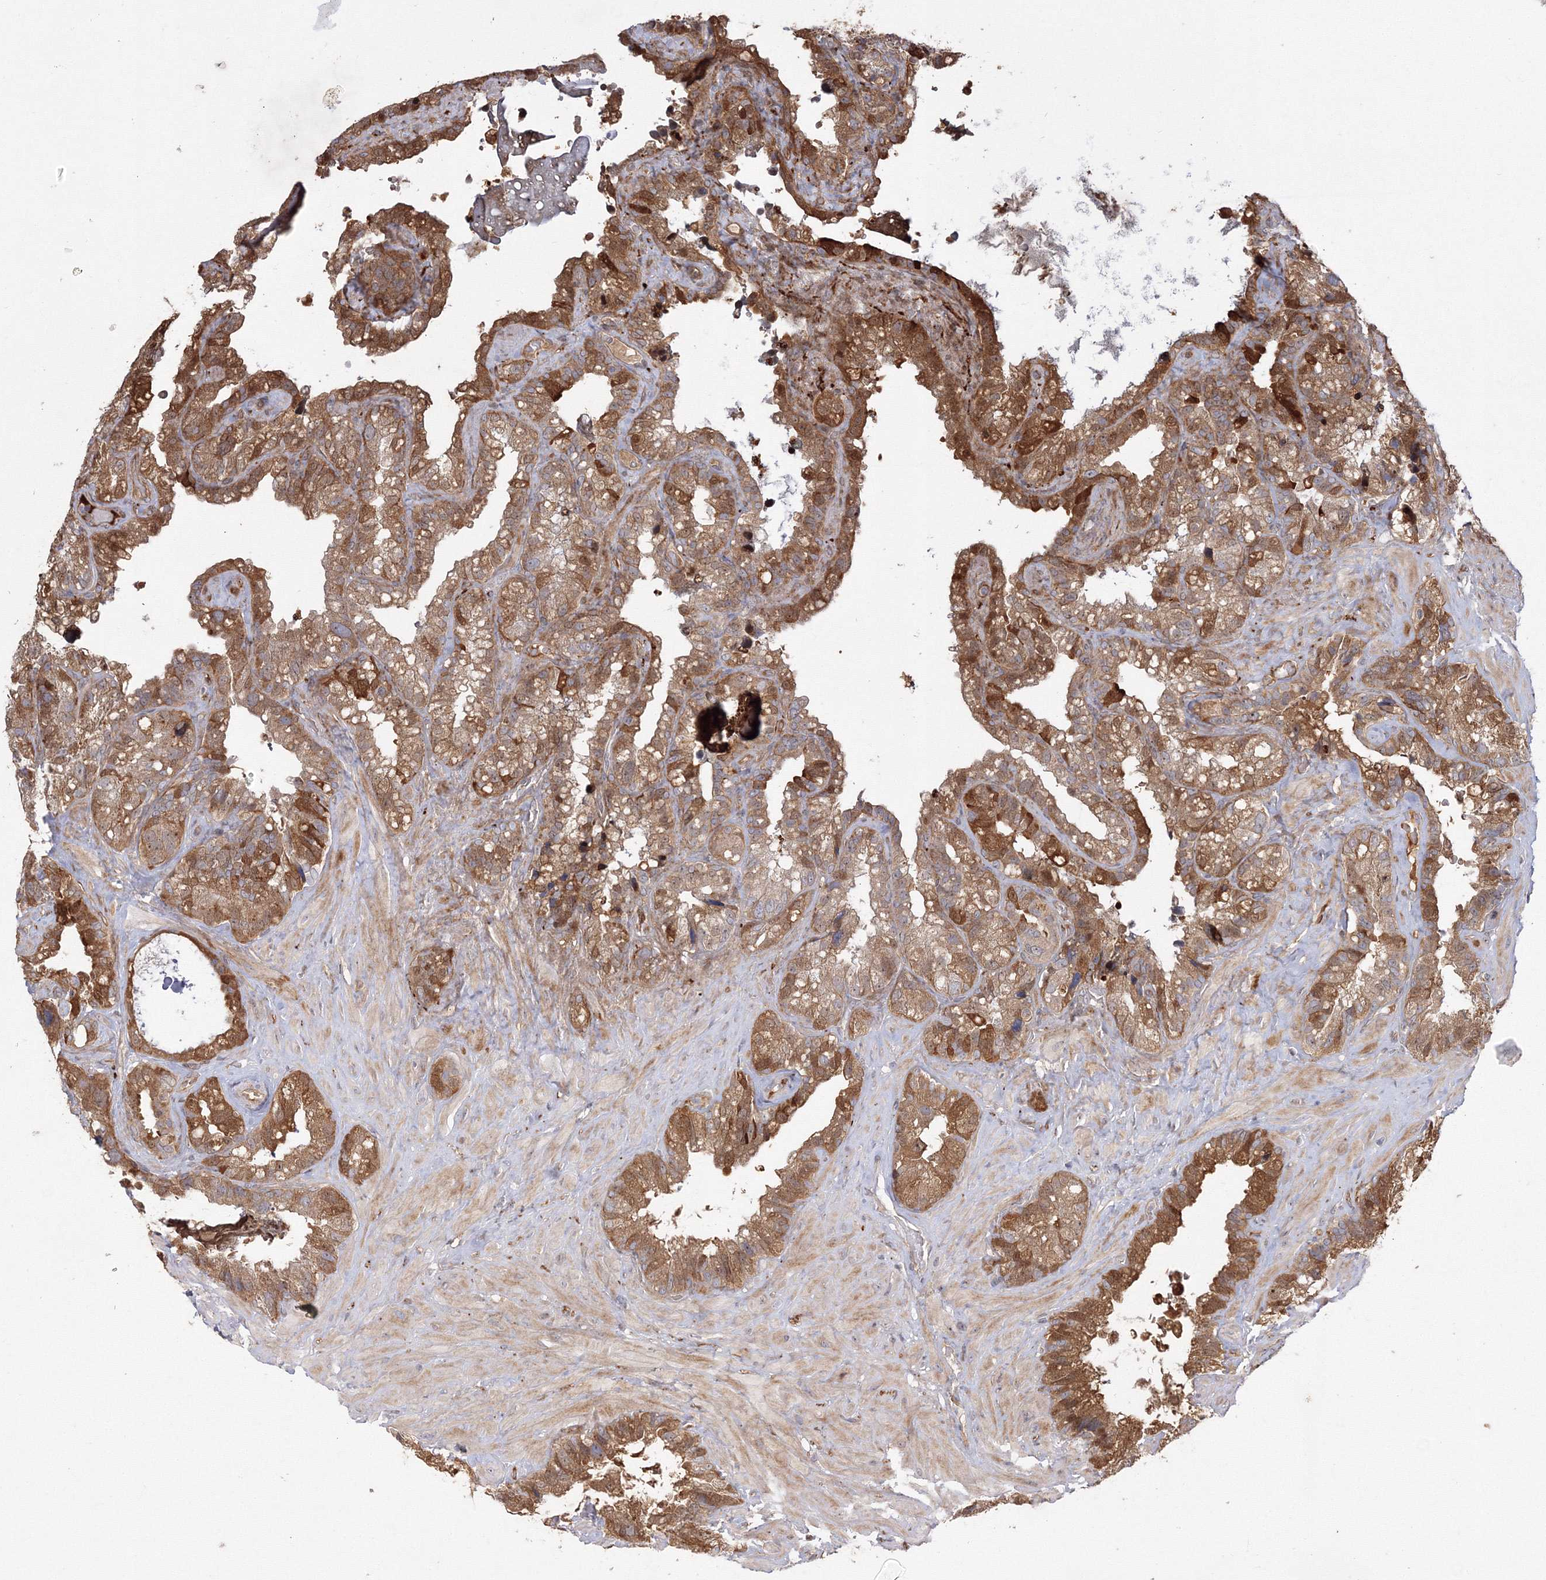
{"staining": {"intensity": "strong", "quantity": ">75%", "location": "cytoplasmic/membranous,nuclear"}, "tissue": "seminal vesicle", "cell_type": "Glandular cells", "image_type": "normal", "snomed": [{"axis": "morphology", "description": "Normal tissue, NOS"}, {"axis": "topography", "description": "Prostate"}, {"axis": "topography", "description": "Seminal veicle"}], "caption": "DAB (3,3'-diaminobenzidine) immunohistochemical staining of normal seminal vesicle shows strong cytoplasmic/membranous,nuclear protein positivity in about >75% of glandular cells.", "gene": "NPM3", "patient": {"sex": "male", "age": 68}}